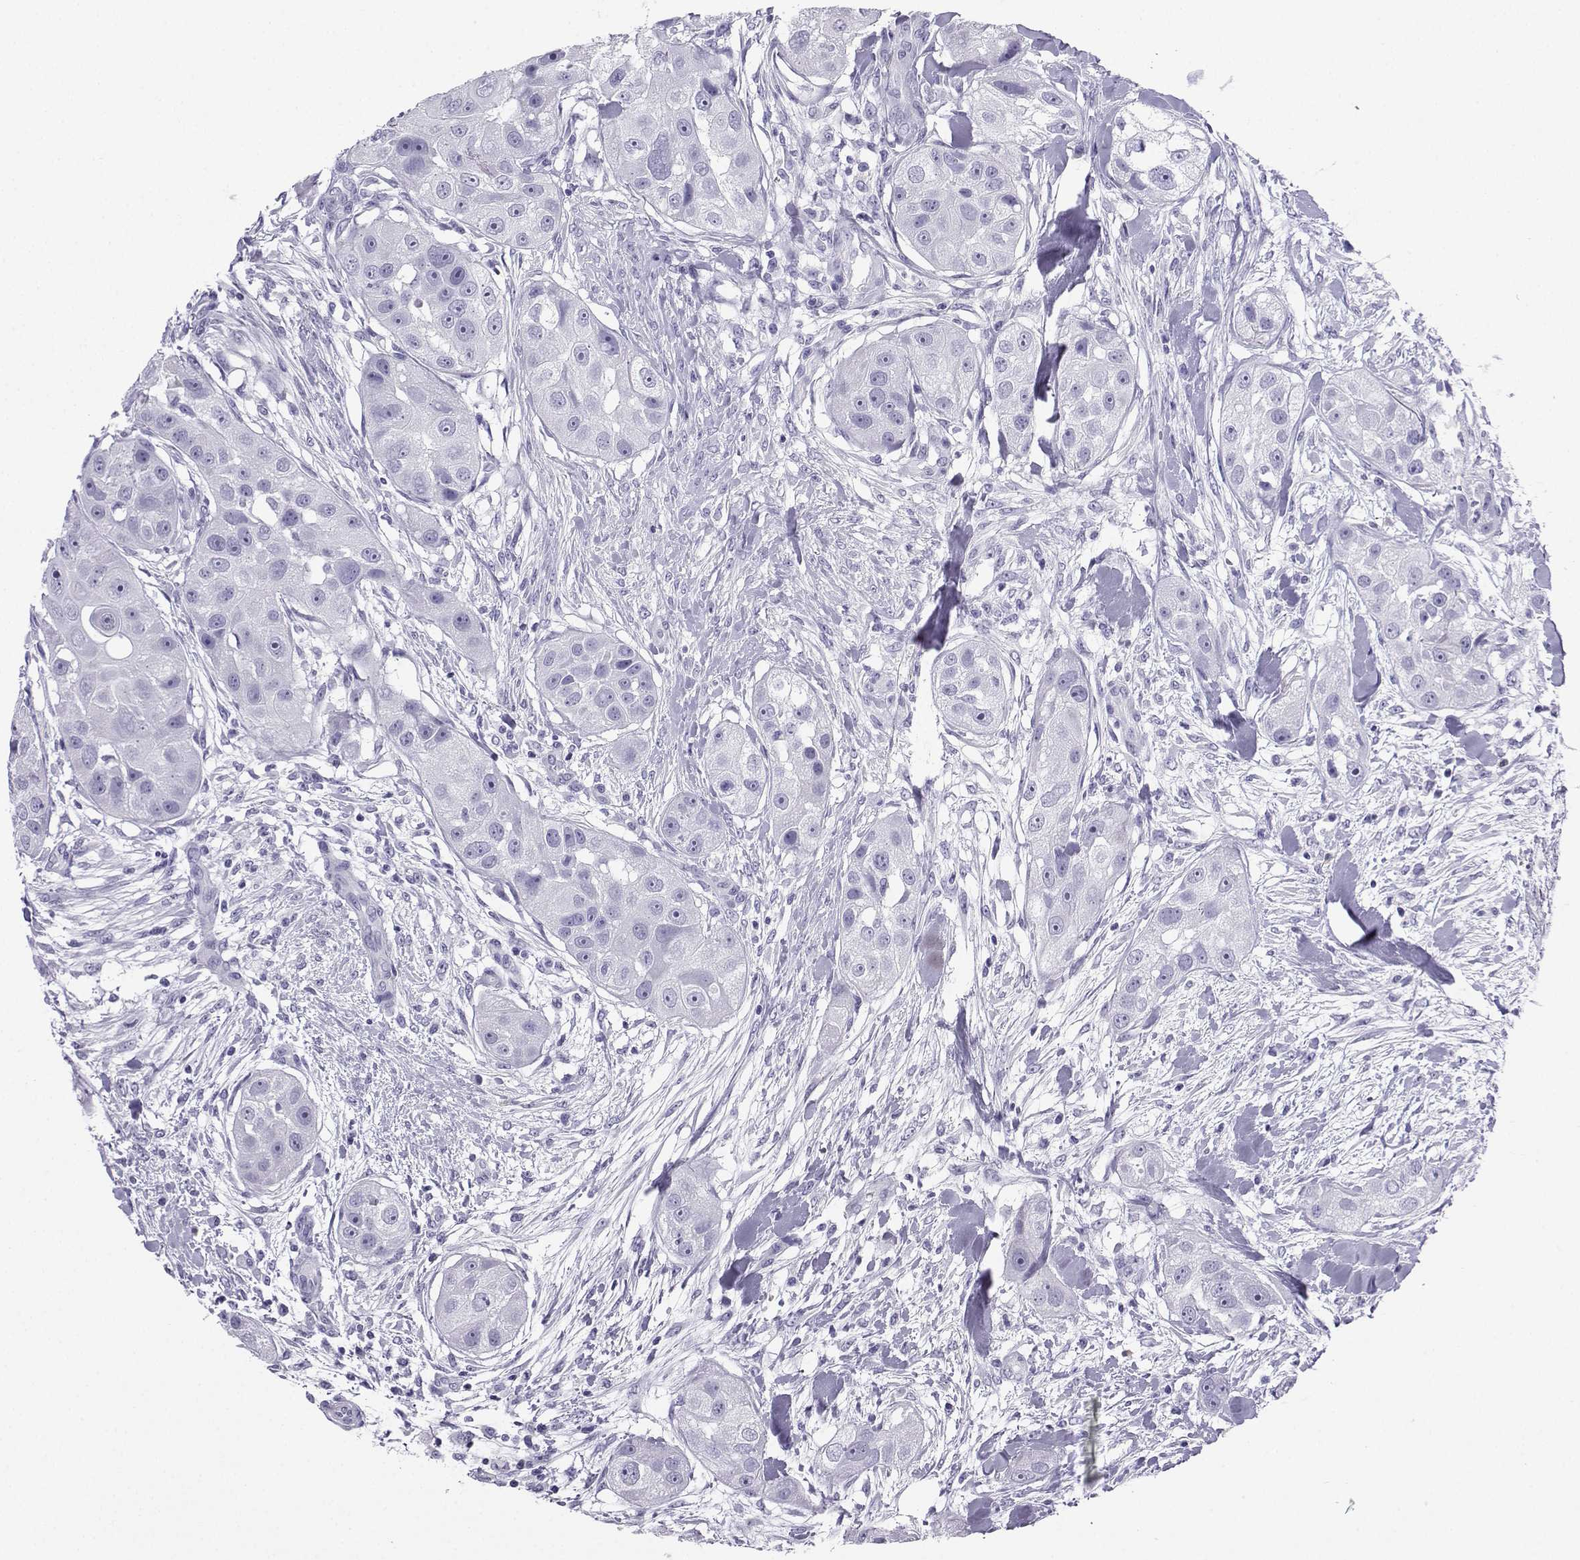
{"staining": {"intensity": "negative", "quantity": "none", "location": "none"}, "tissue": "head and neck cancer", "cell_type": "Tumor cells", "image_type": "cancer", "snomed": [{"axis": "morphology", "description": "Squamous cell carcinoma, NOS"}, {"axis": "topography", "description": "Head-Neck"}], "caption": "Tumor cells show no significant protein positivity in head and neck cancer.", "gene": "SLC18A2", "patient": {"sex": "male", "age": 51}}